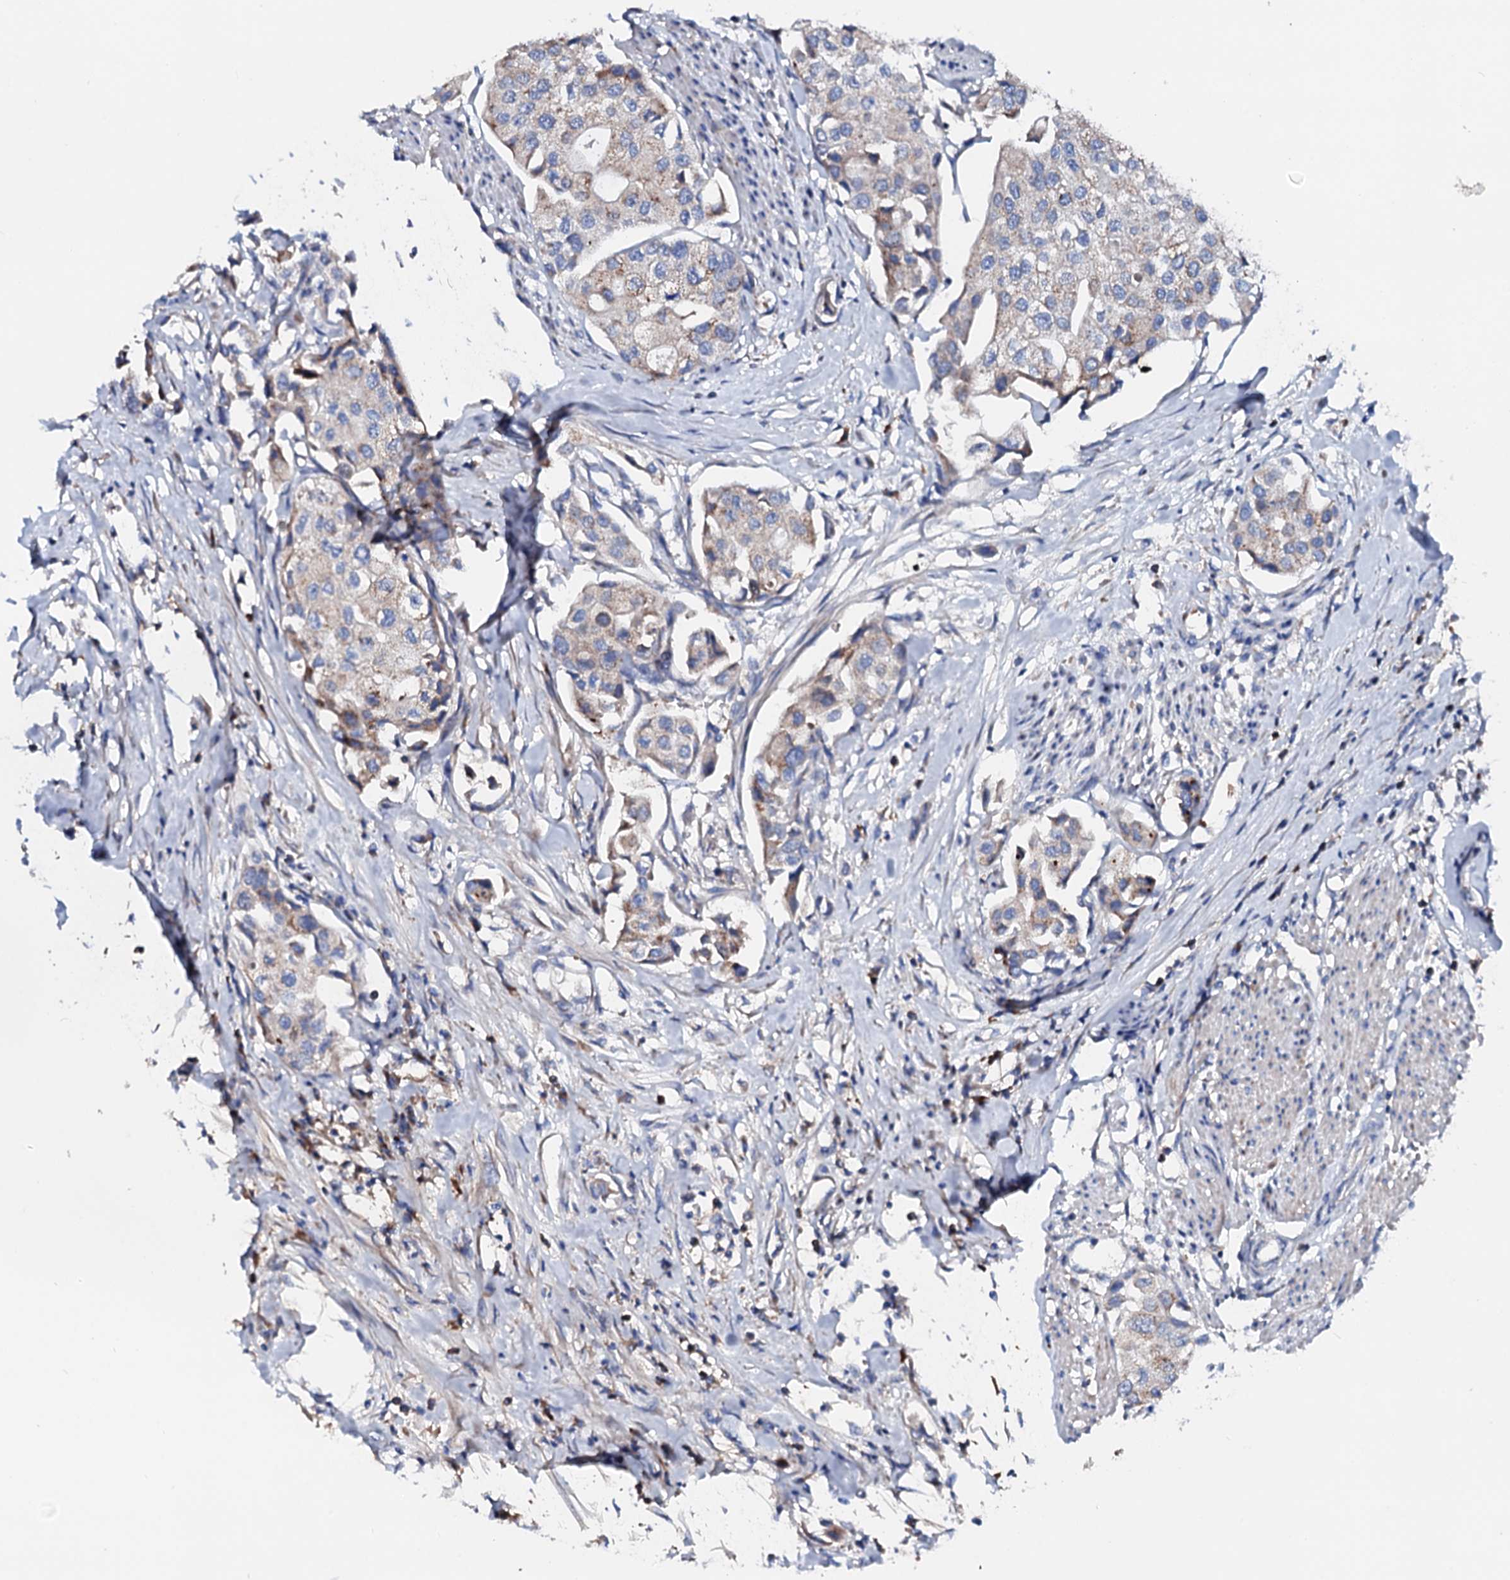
{"staining": {"intensity": "weak", "quantity": "<25%", "location": "cytoplasmic/membranous"}, "tissue": "urothelial cancer", "cell_type": "Tumor cells", "image_type": "cancer", "snomed": [{"axis": "morphology", "description": "Urothelial carcinoma, High grade"}, {"axis": "topography", "description": "Urinary bladder"}], "caption": "Immunohistochemistry of urothelial cancer demonstrates no positivity in tumor cells.", "gene": "SLC10A7", "patient": {"sex": "male", "age": 64}}